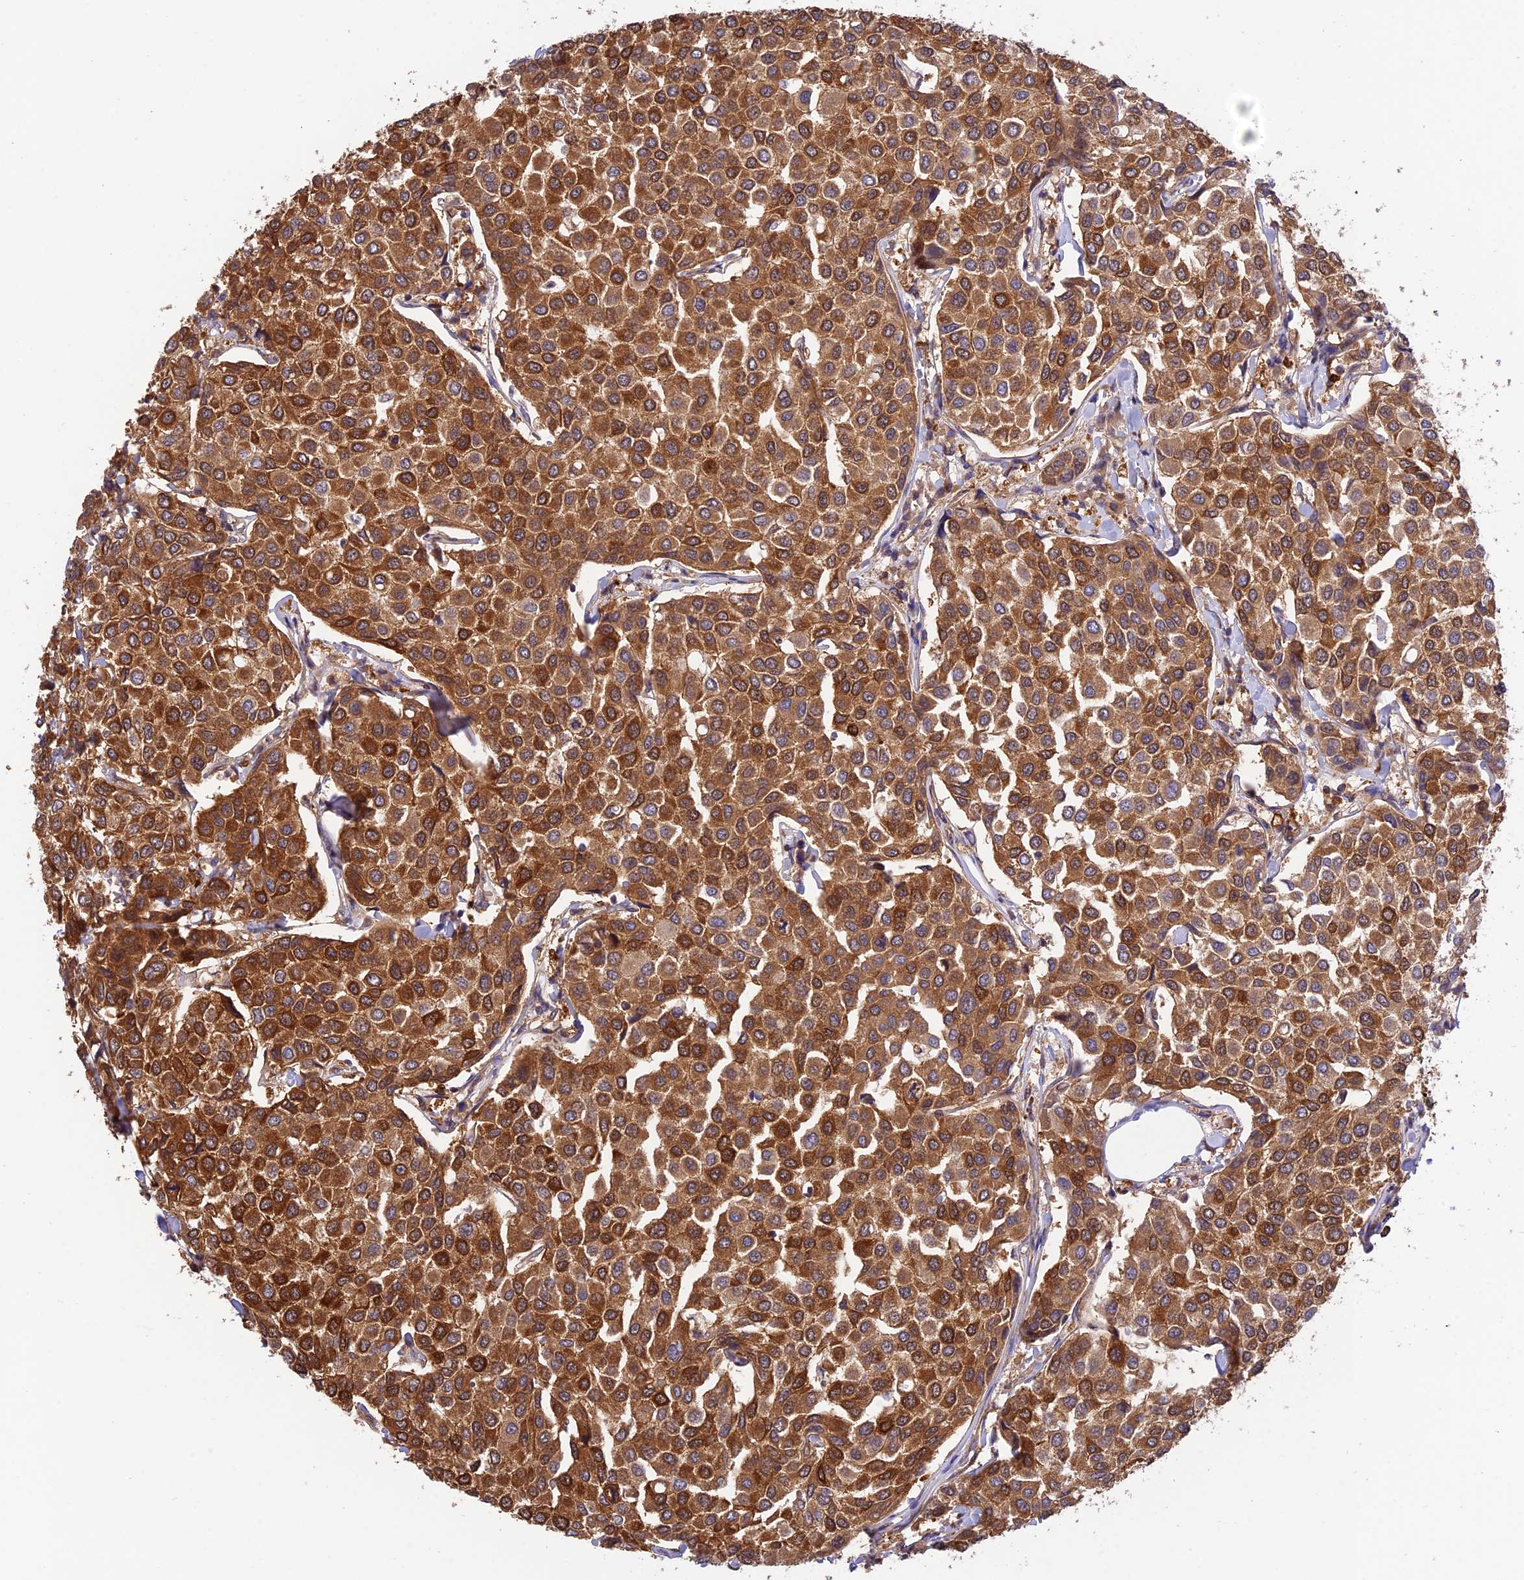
{"staining": {"intensity": "strong", "quantity": ">75%", "location": "cytoplasmic/membranous"}, "tissue": "breast cancer", "cell_type": "Tumor cells", "image_type": "cancer", "snomed": [{"axis": "morphology", "description": "Duct carcinoma"}, {"axis": "topography", "description": "Breast"}], "caption": "Protein expression analysis of human breast cancer (invasive ductal carcinoma) reveals strong cytoplasmic/membranous staining in approximately >75% of tumor cells.", "gene": "EVI5L", "patient": {"sex": "female", "age": 55}}